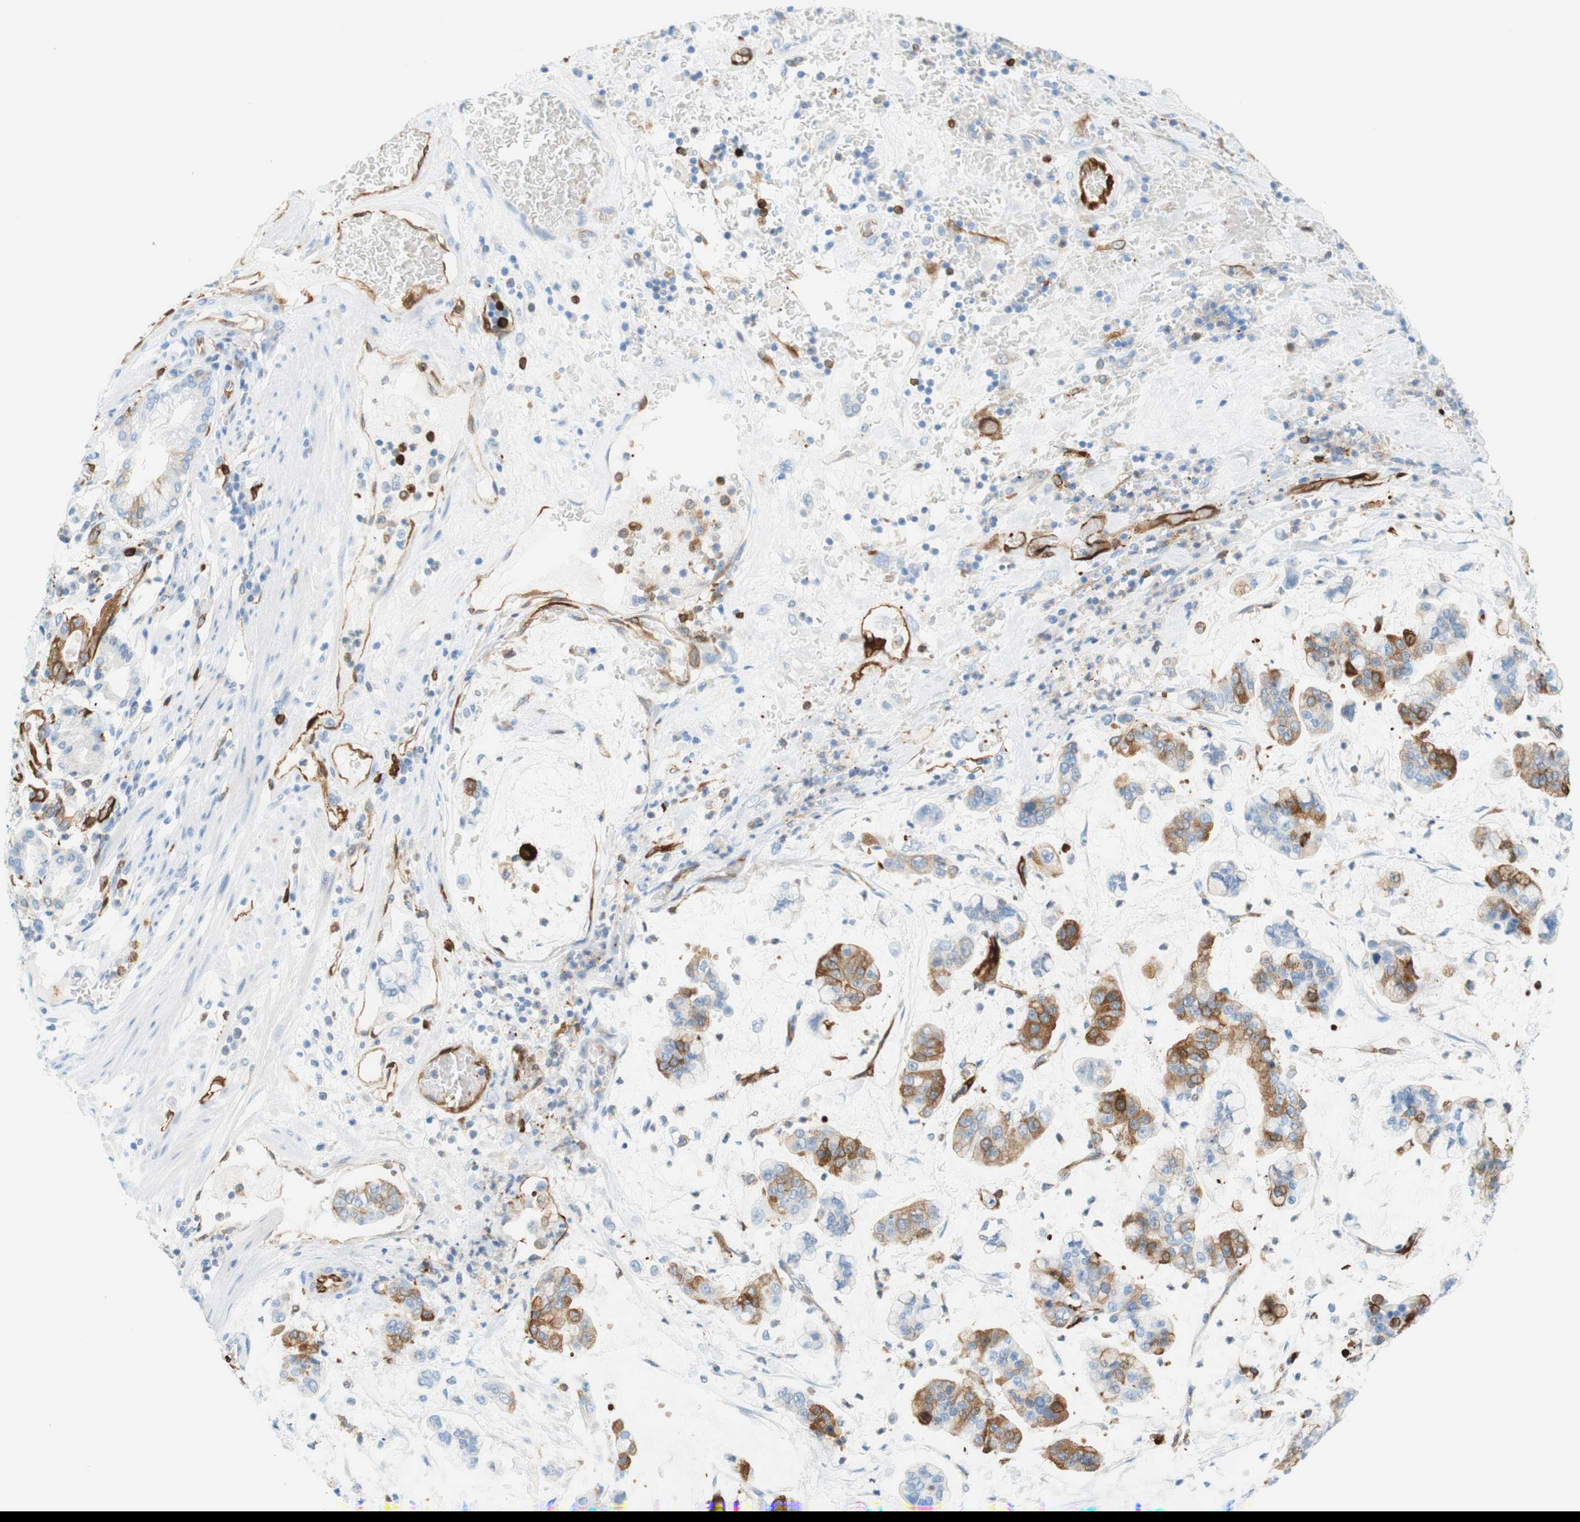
{"staining": {"intensity": "moderate", "quantity": "<25%", "location": "cytoplasmic/membranous"}, "tissue": "stomach cancer", "cell_type": "Tumor cells", "image_type": "cancer", "snomed": [{"axis": "morphology", "description": "Normal tissue, NOS"}, {"axis": "morphology", "description": "Adenocarcinoma, NOS"}, {"axis": "topography", "description": "Stomach, upper"}, {"axis": "topography", "description": "Stomach"}], "caption": "The photomicrograph displays staining of stomach cancer (adenocarcinoma), revealing moderate cytoplasmic/membranous protein staining (brown color) within tumor cells. (Brightfield microscopy of DAB IHC at high magnification).", "gene": "STMN1", "patient": {"sex": "male", "age": 76}}